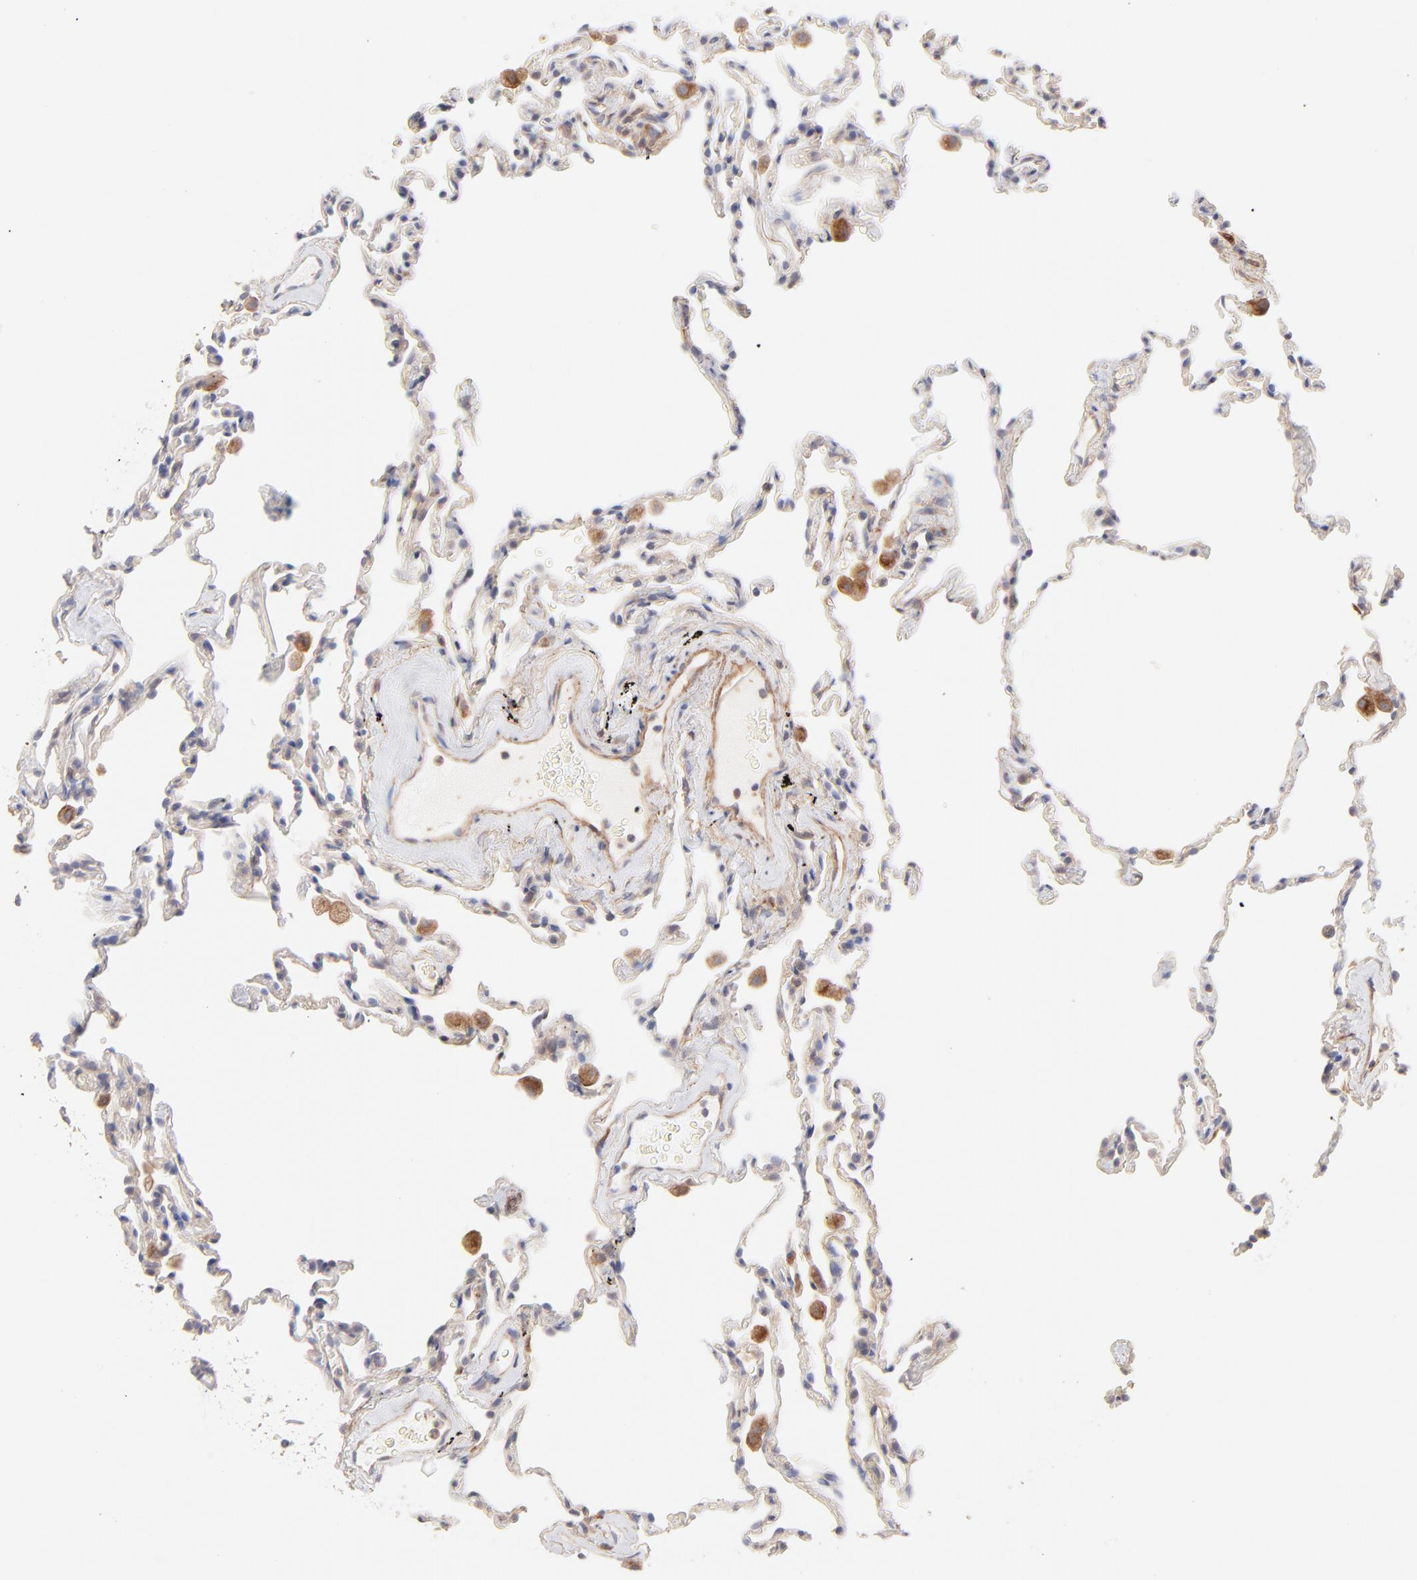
{"staining": {"intensity": "negative", "quantity": "none", "location": "none"}, "tissue": "lung", "cell_type": "Alveolar cells", "image_type": "normal", "snomed": [{"axis": "morphology", "description": "Normal tissue, NOS"}, {"axis": "morphology", "description": "Soft tissue tumor metastatic"}, {"axis": "topography", "description": "Lung"}], "caption": "A micrograph of lung stained for a protein reveals no brown staining in alveolar cells.", "gene": "LDLRAP1", "patient": {"sex": "male", "age": 59}}